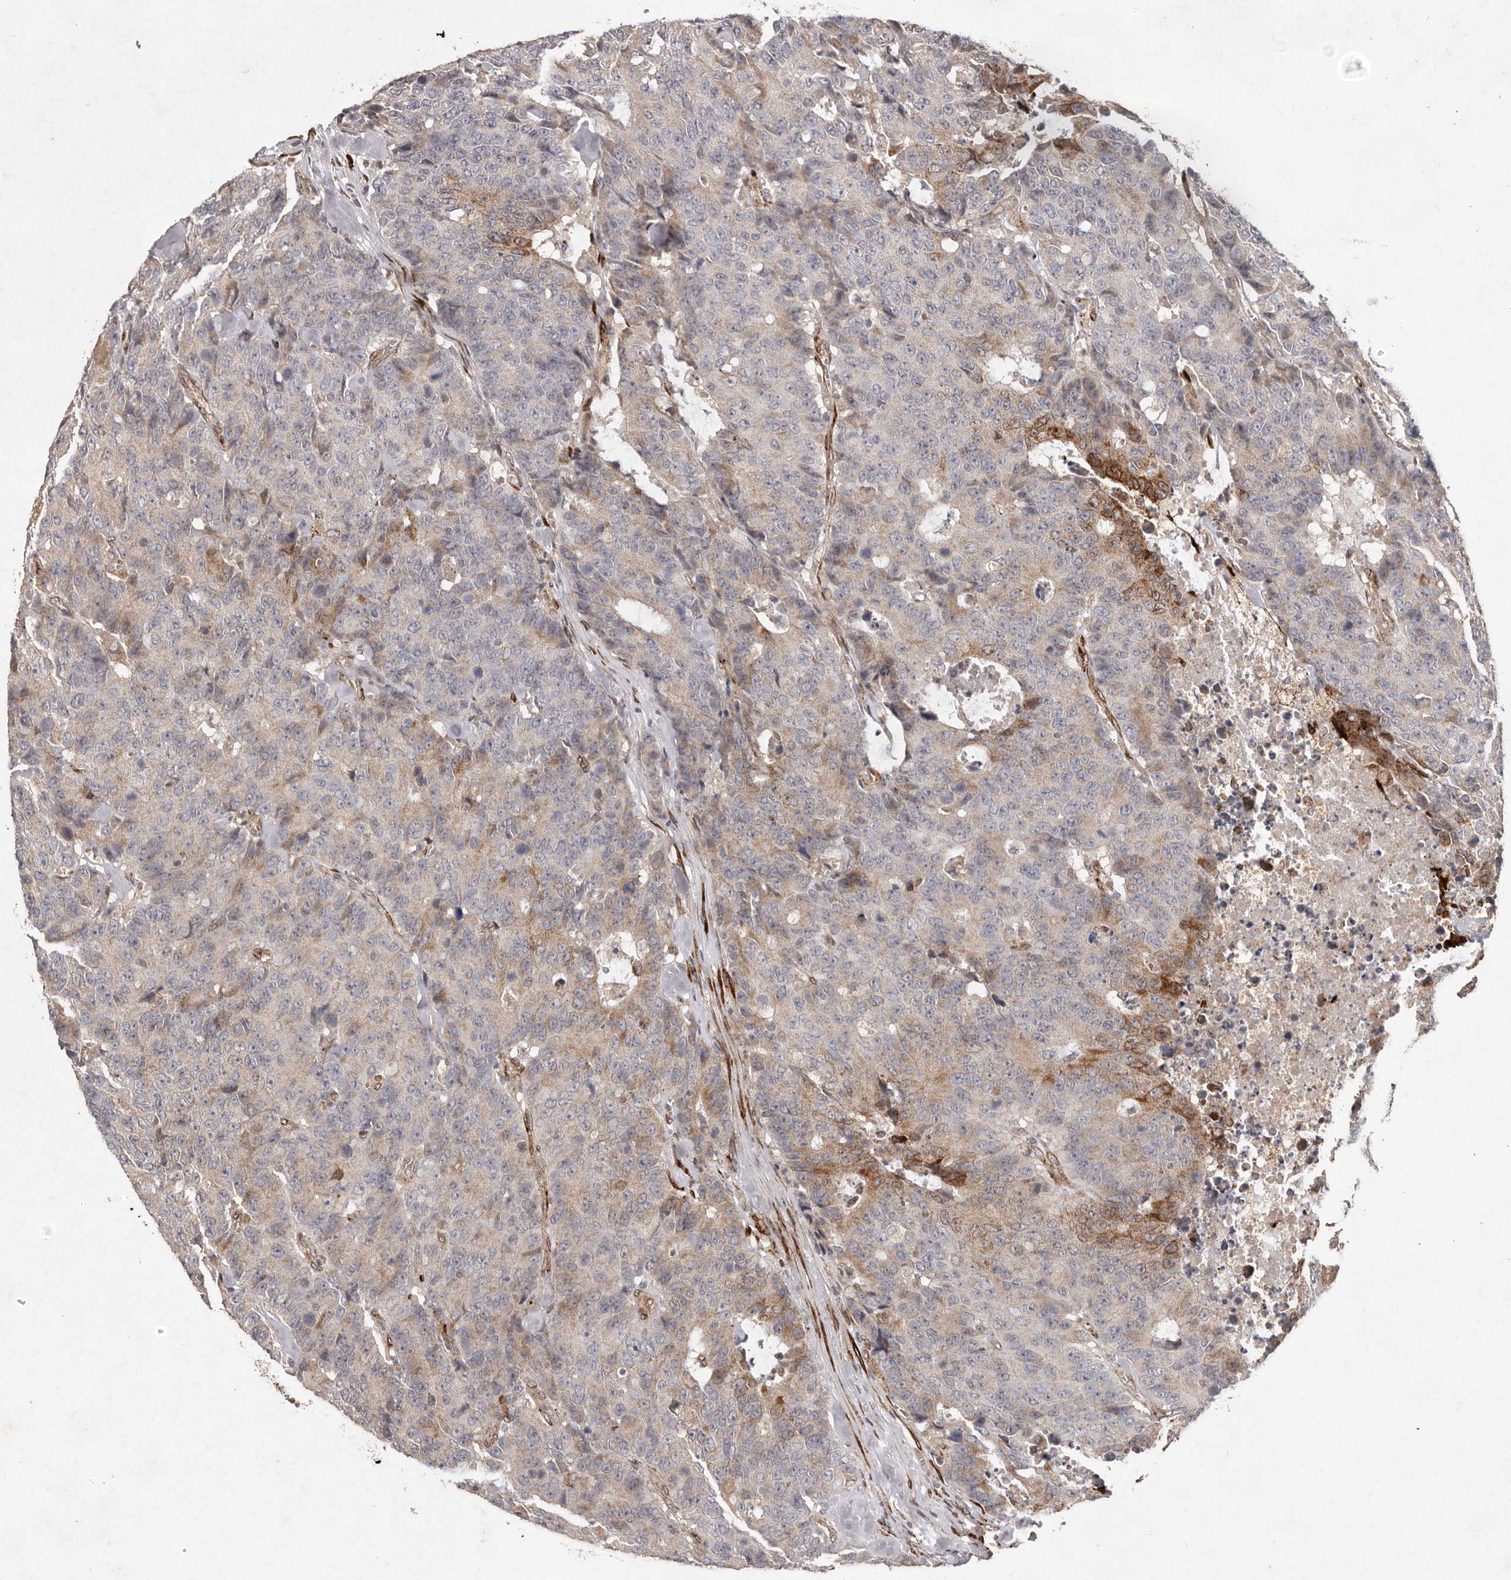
{"staining": {"intensity": "moderate", "quantity": "<25%", "location": "cytoplasmic/membranous"}, "tissue": "colorectal cancer", "cell_type": "Tumor cells", "image_type": "cancer", "snomed": [{"axis": "morphology", "description": "Adenocarcinoma, NOS"}, {"axis": "topography", "description": "Colon"}], "caption": "Colorectal adenocarcinoma stained for a protein (brown) demonstrates moderate cytoplasmic/membranous positive positivity in approximately <25% of tumor cells.", "gene": "PLOD2", "patient": {"sex": "female", "age": 86}}